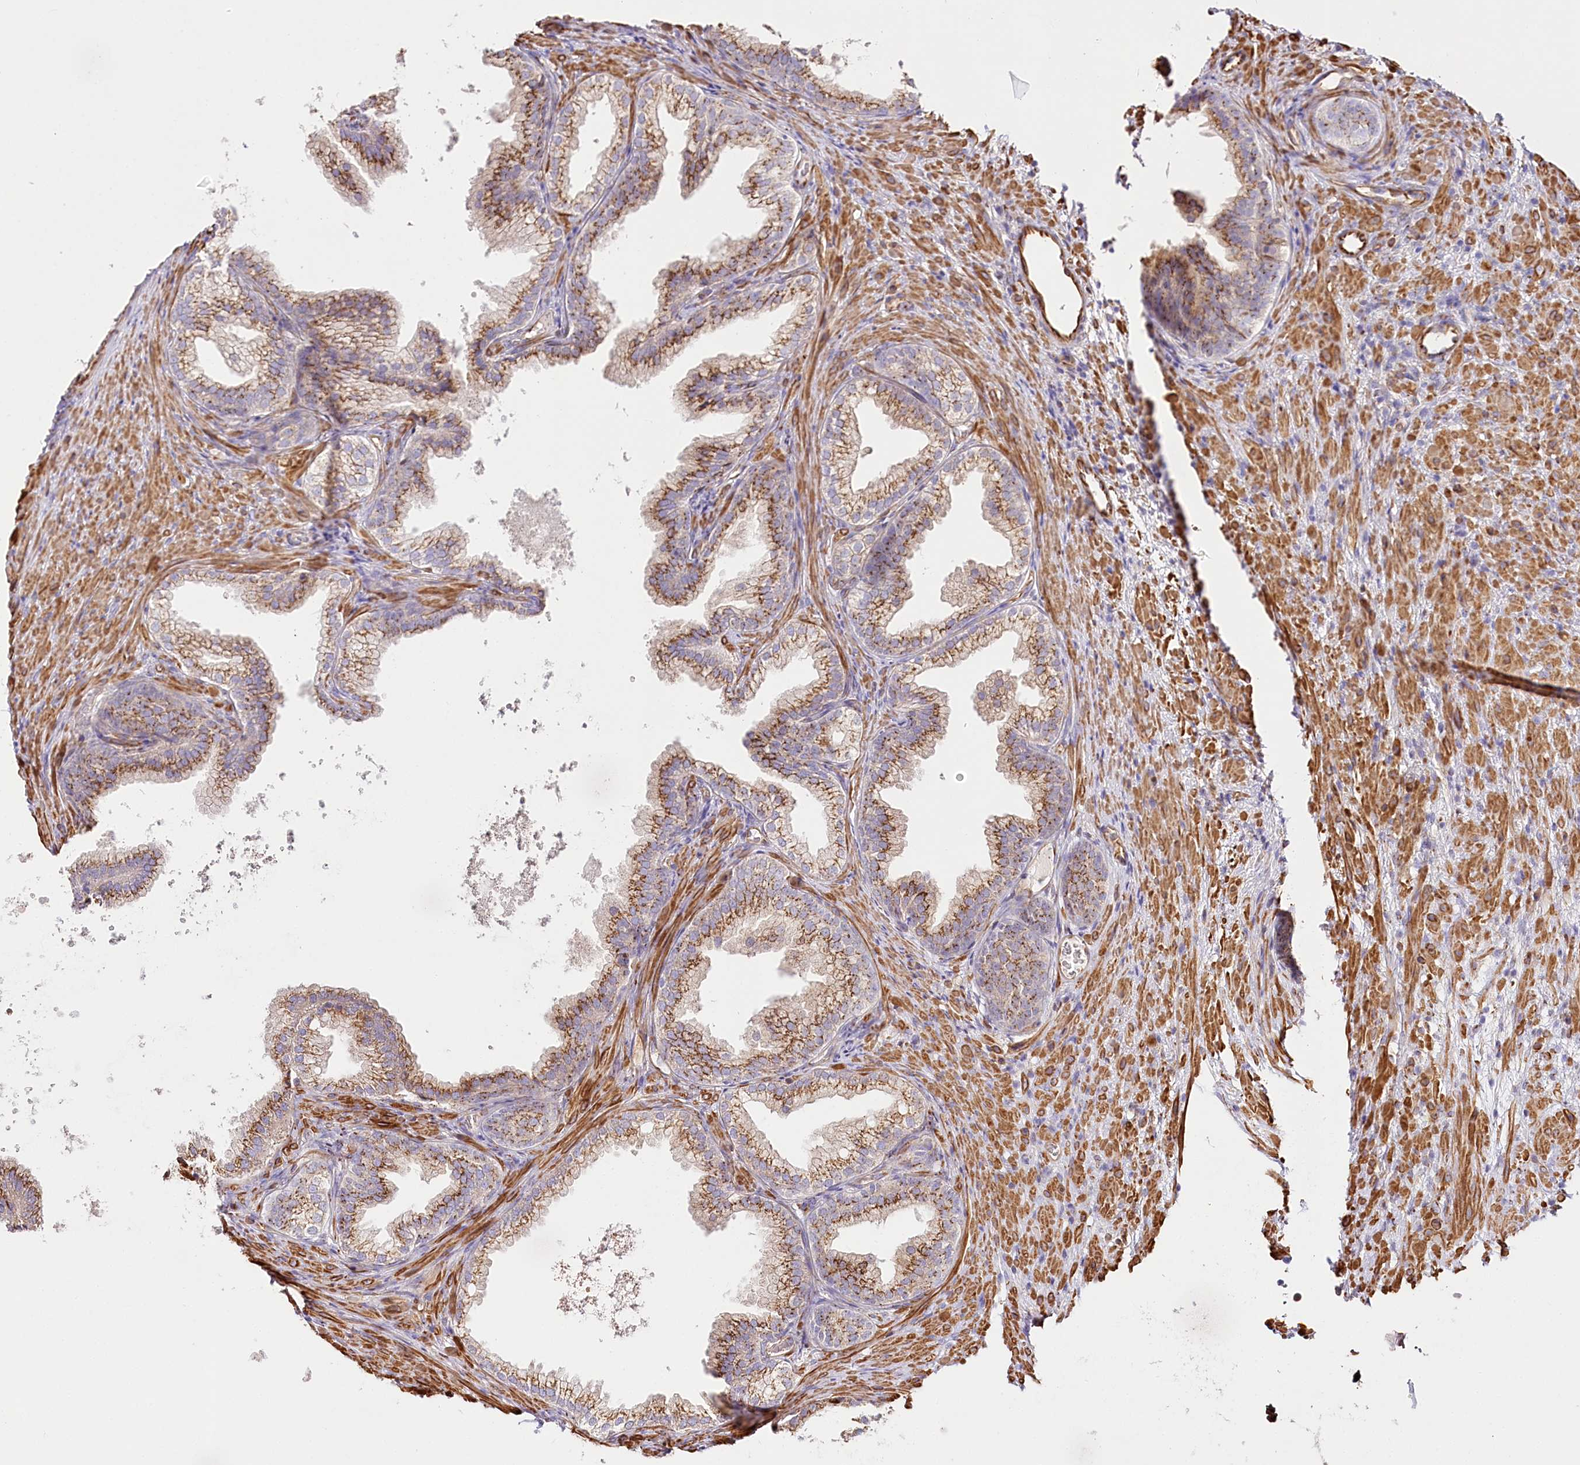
{"staining": {"intensity": "strong", "quantity": ">75%", "location": "cytoplasmic/membranous"}, "tissue": "prostate", "cell_type": "Glandular cells", "image_type": "normal", "snomed": [{"axis": "morphology", "description": "Normal tissue, NOS"}, {"axis": "topography", "description": "Prostate"}], "caption": "An image showing strong cytoplasmic/membranous staining in approximately >75% of glandular cells in benign prostate, as visualized by brown immunohistochemical staining.", "gene": "ABRAXAS2", "patient": {"sex": "male", "age": 76}}